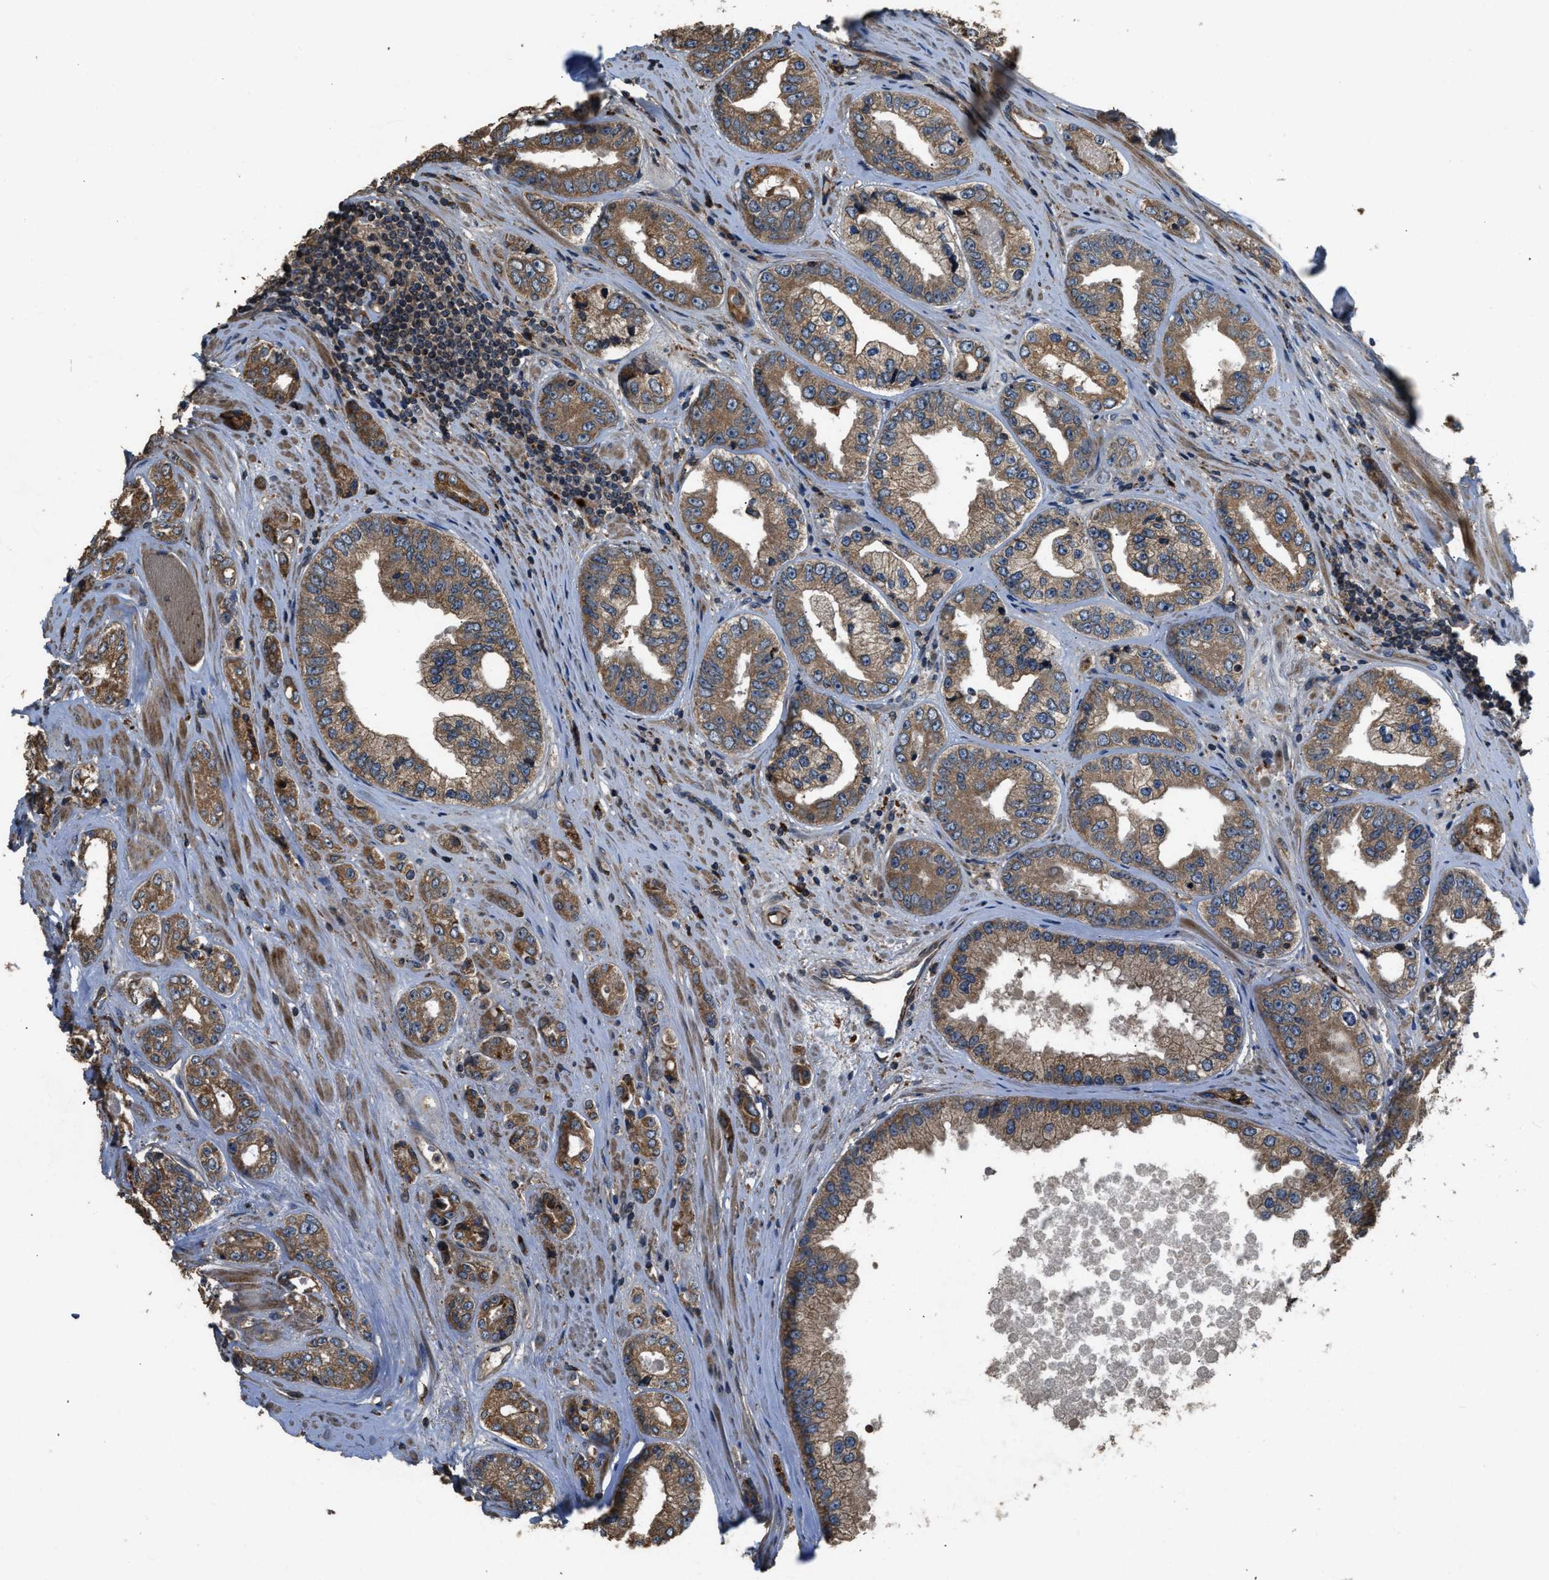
{"staining": {"intensity": "moderate", "quantity": ">75%", "location": "cytoplasmic/membranous"}, "tissue": "prostate cancer", "cell_type": "Tumor cells", "image_type": "cancer", "snomed": [{"axis": "morphology", "description": "Adenocarcinoma, High grade"}, {"axis": "topography", "description": "Prostate"}], "caption": "This photomicrograph demonstrates prostate cancer (adenocarcinoma (high-grade)) stained with immunohistochemistry (IHC) to label a protein in brown. The cytoplasmic/membranous of tumor cells show moderate positivity for the protein. Nuclei are counter-stained blue.", "gene": "GGH", "patient": {"sex": "male", "age": 61}}